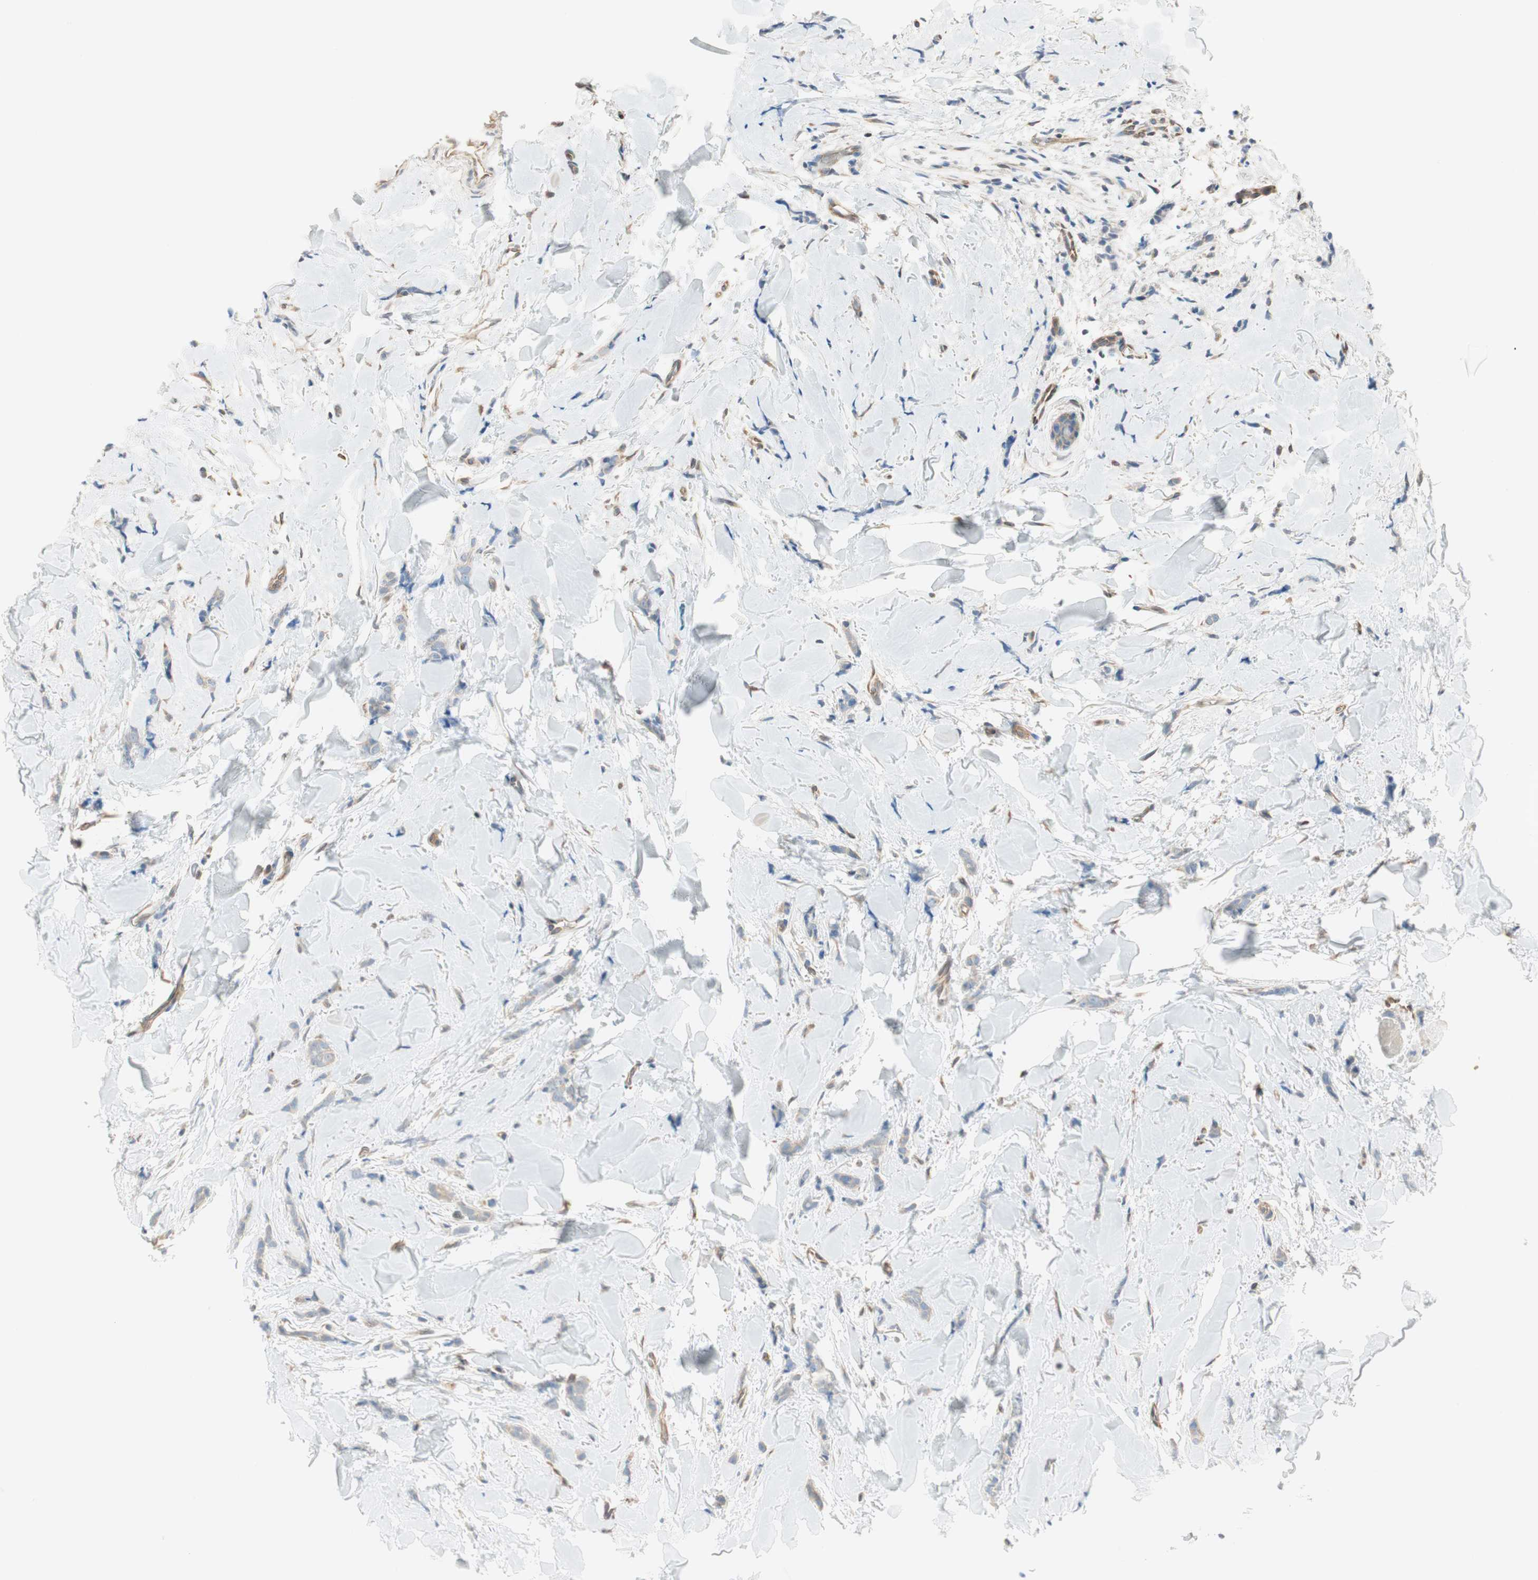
{"staining": {"intensity": "weak", "quantity": "25%-75%", "location": "cytoplasmic/membranous"}, "tissue": "breast cancer", "cell_type": "Tumor cells", "image_type": "cancer", "snomed": [{"axis": "morphology", "description": "Lobular carcinoma"}, {"axis": "topography", "description": "Skin"}, {"axis": "topography", "description": "Breast"}], "caption": "Weak cytoplasmic/membranous positivity for a protein is seen in approximately 25%-75% of tumor cells of lobular carcinoma (breast) using immunohistochemistry (IHC).", "gene": "CDK3", "patient": {"sex": "female", "age": 46}}